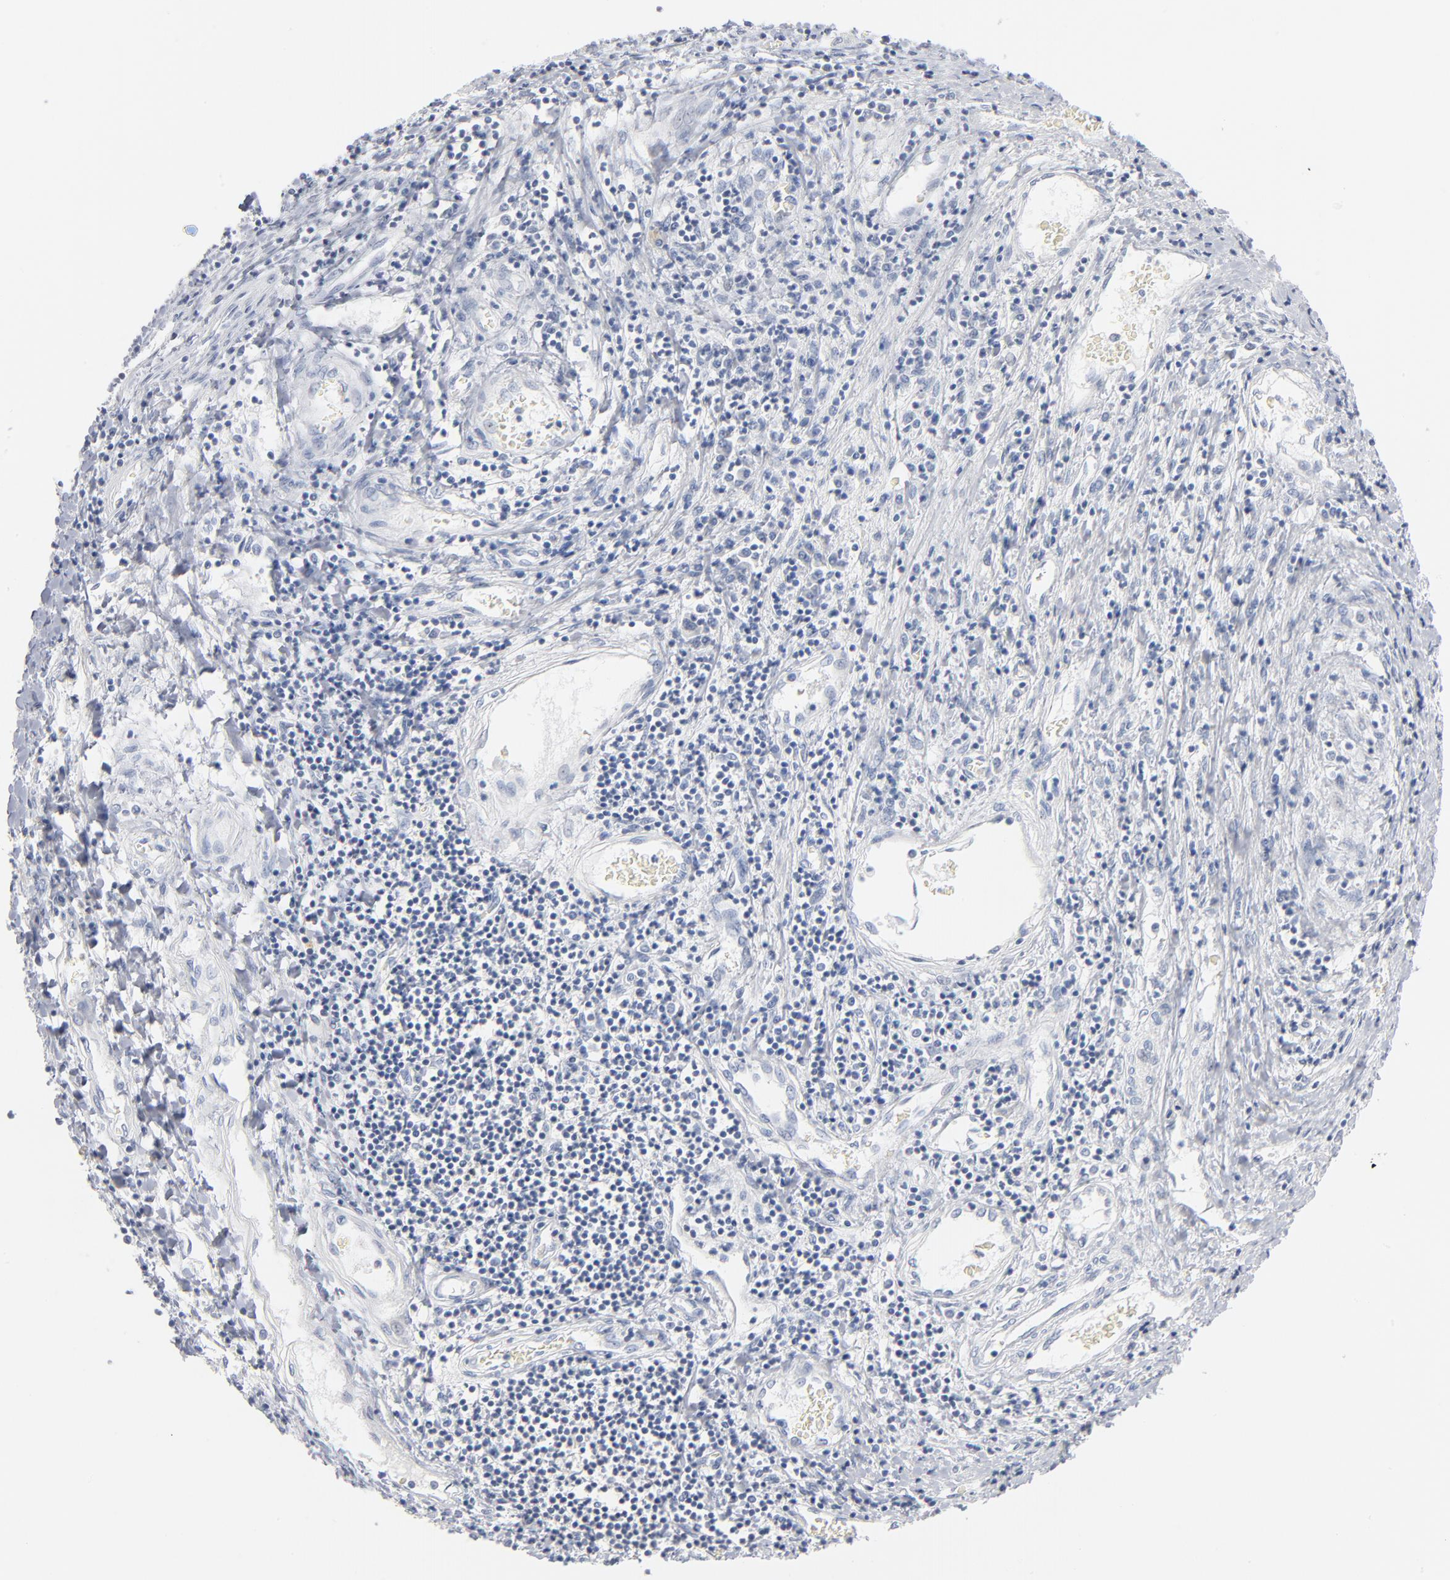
{"staining": {"intensity": "negative", "quantity": "none", "location": "none"}, "tissue": "liver cancer", "cell_type": "Tumor cells", "image_type": "cancer", "snomed": [{"axis": "morphology", "description": "Carcinoma, Hepatocellular, NOS"}, {"axis": "topography", "description": "Liver"}], "caption": "Immunohistochemistry photomicrograph of neoplastic tissue: liver cancer stained with DAB reveals no significant protein staining in tumor cells.", "gene": "PTK2B", "patient": {"sex": "male", "age": 24}}